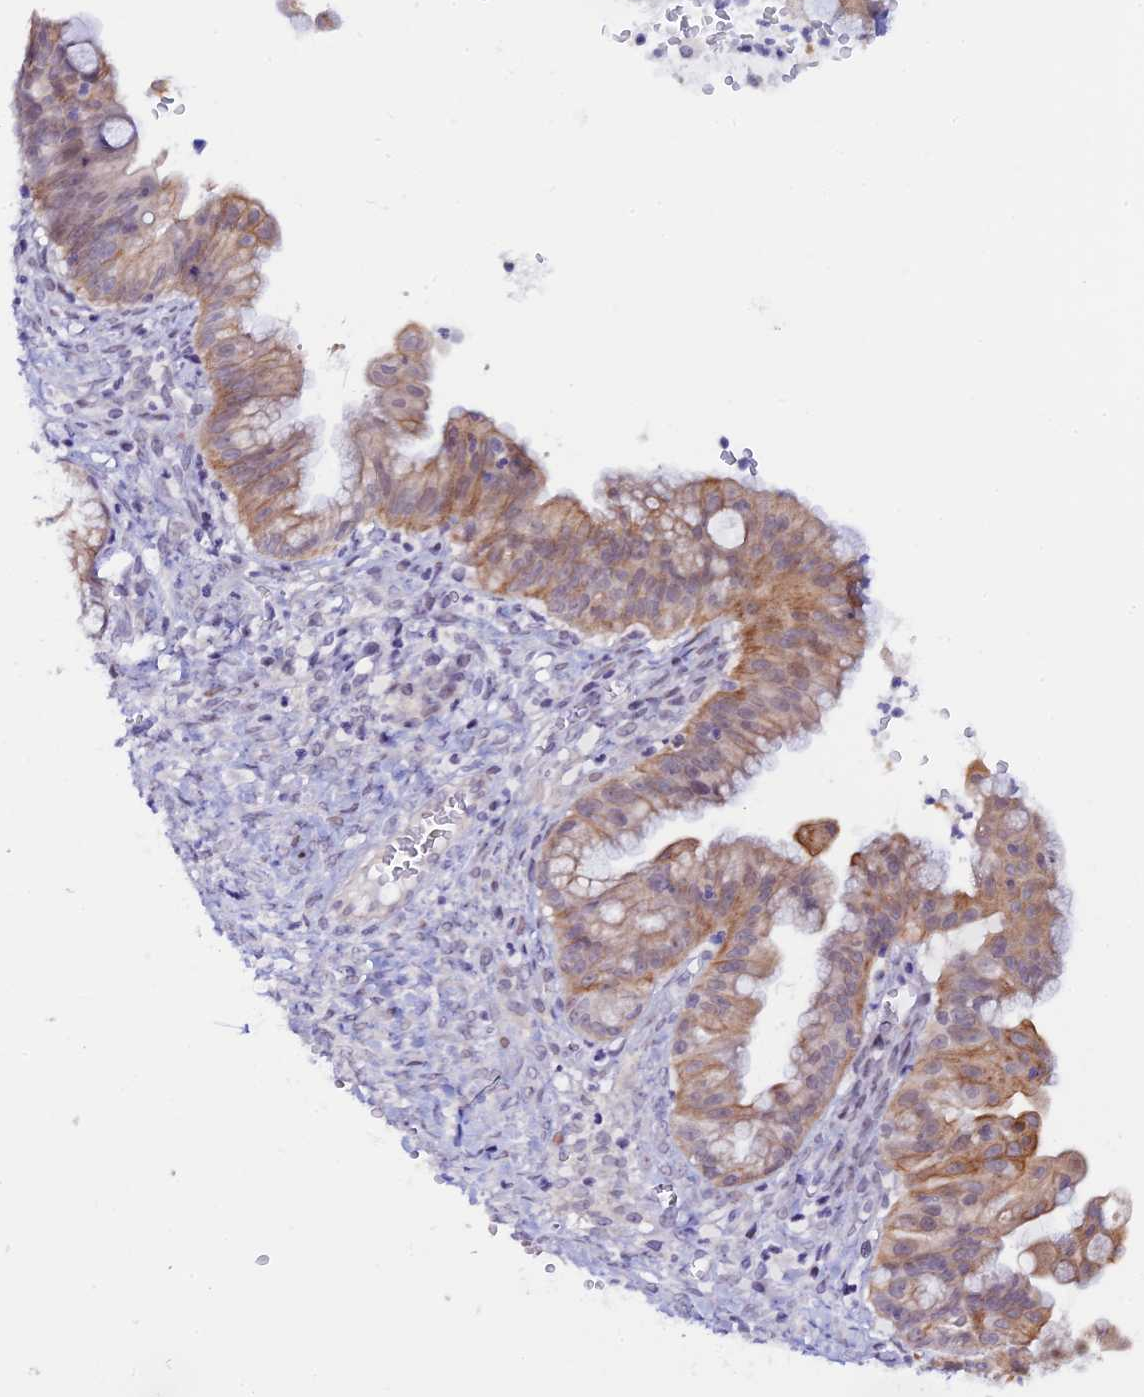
{"staining": {"intensity": "weak", "quantity": "25%-75%", "location": "cytoplasmic/membranous"}, "tissue": "ovarian cancer", "cell_type": "Tumor cells", "image_type": "cancer", "snomed": [{"axis": "morphology", "description": "Cystadenocarcinoma, mucinous, NOS"}, {"axis": "topography", "description": "Ovary"}], "caption": "Immunohistochemistry (IHC) (DAB (3,3'-diaminobenzidine)) staining of human ovarian cancer exhibits weak cytoplasmic/membranous protein positivity in approximately 25%-75% of tumor cells. (Brightfield microscopy of DAB IHC at high magnification).", "gene": "RASGEF1B", "patient": {"sex": "female", "age": 70}}